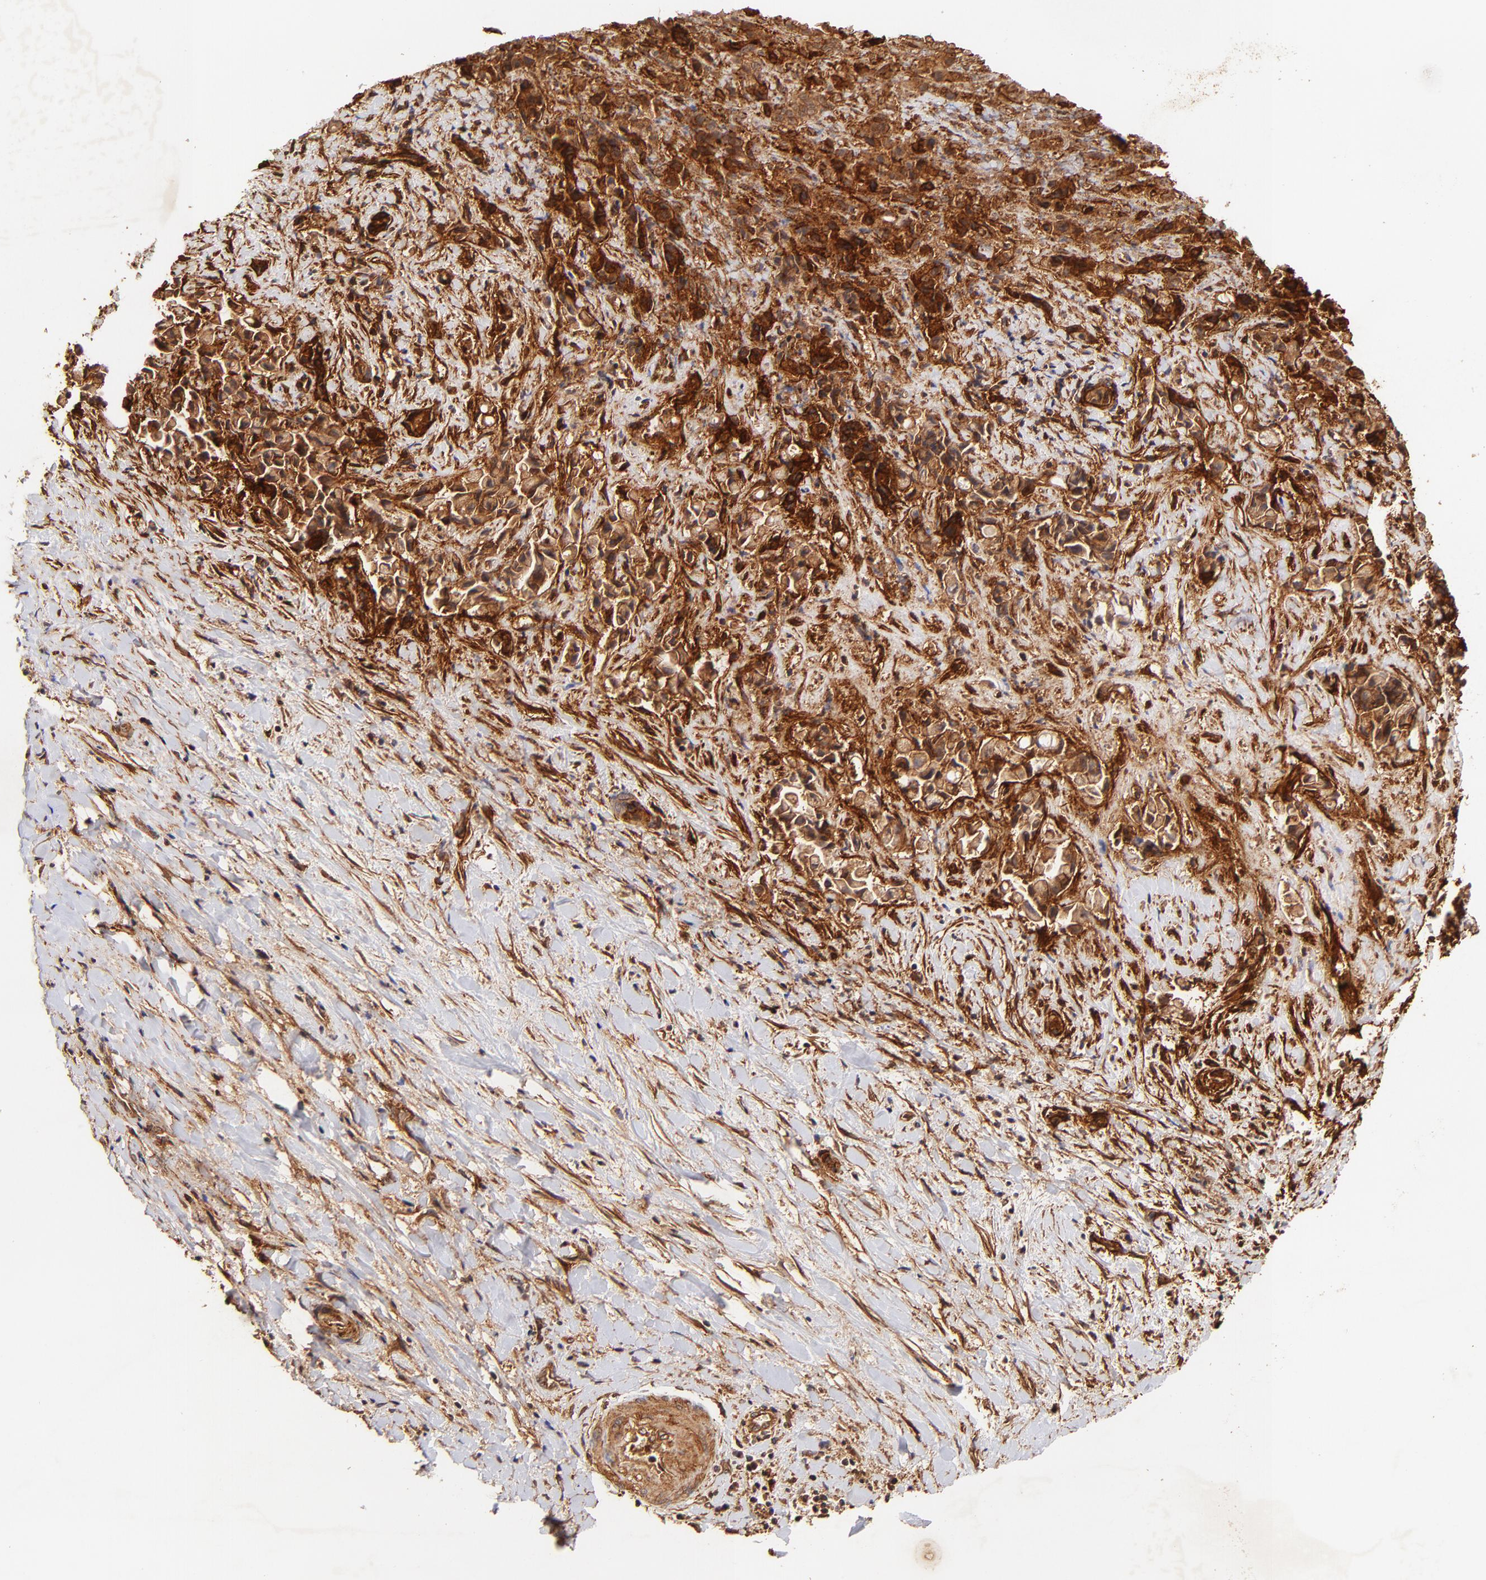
{"staining": {"intensity": "strong", "quantity": ">75%", "location": "cytoplasmic/membranous"}, "tissue": "liver cancer", "cell_type": "Tumor cells", "image_type": "cancer", "snomed": [{"axis": "morphology", "description": "Cholangiocarcinoma"}, {"axis": "topography", "description": "Liver"}], "caption": "IHC staining of liver cholangiocarcinoma, which reveals high levels of strong cytoplasmic/membranous expression in approximately >75% of tumor cells indicating strong cytoplasmic/membranous protein positivity. The staining was performed using DAB (3,3'-diaminobenzidine) (brown) for protein detection and nuclei were counterstained in hematoxylin (blue).", "gene": "ITGB1", "patient": {"sex": "male", "age": 57}}